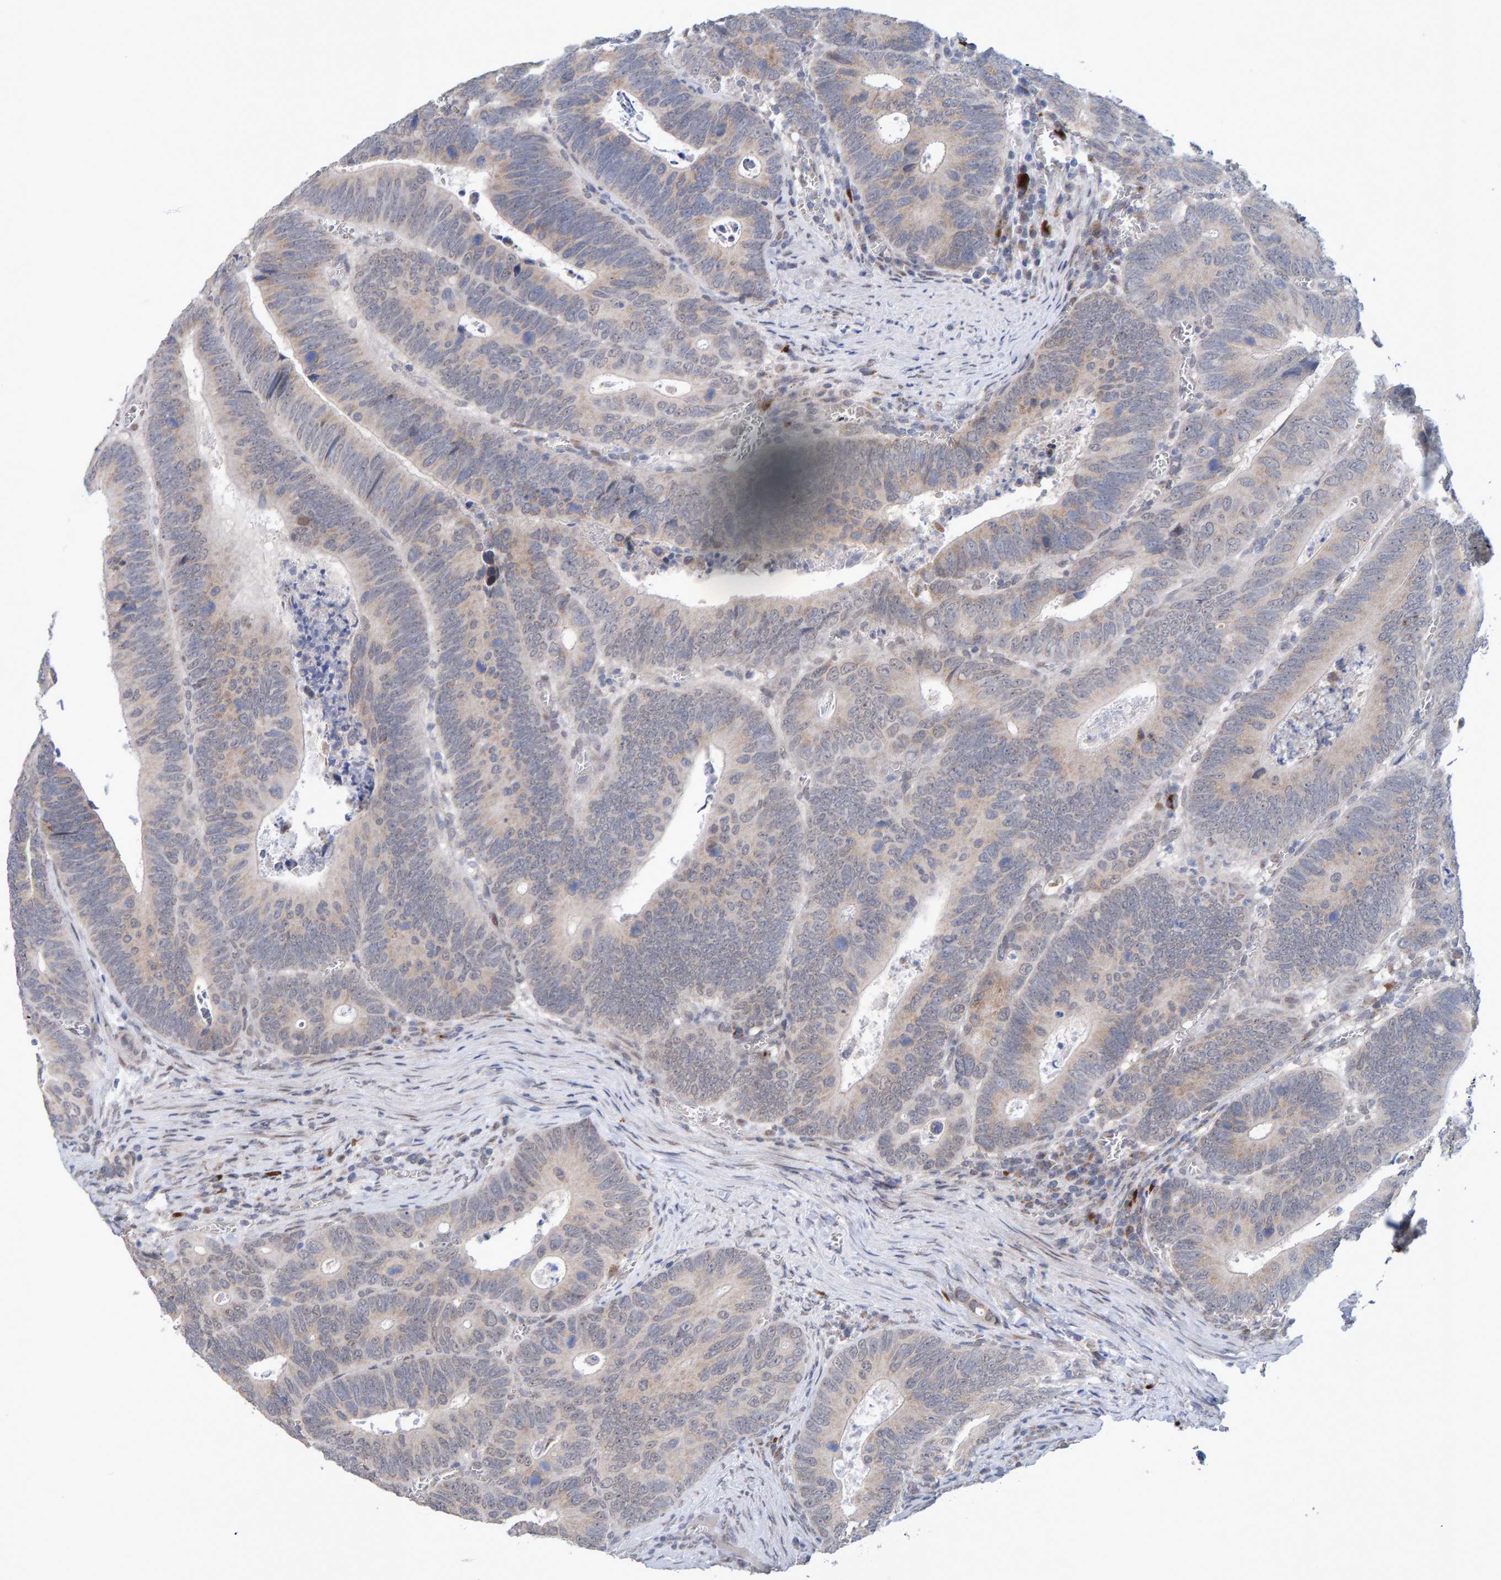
{"staining": {"intensity": "weak", "quantity": ">75%", "location": "cytoplasmic/membranous"}, "tissue": "colorectal cancer", "cell_type": "Tumor cells", "image_type": "cancer", "snomed": [{"axis": "morphology", "description": "Inflammation, NOS"}, {"axis": "morphology", "description": "Adenocarcinoma, NOS"}, {"axis": "topography", "description": "Colon"}], "caption": "Immunohistochemistry (DAB (3,3'-diaminobenzidine)) staining of human colorectal adenocarcinoma shows weak cytoplasmic/membranous protein expression in about >75% of tumor cells. The staining was performed using DAB to visualize the protein expression in brown, while the nuclei were stained in blue with hematoxylin (Magnification: 20x).", "gene": "USP43", "patient": {"sex": "male", "age": 72}}